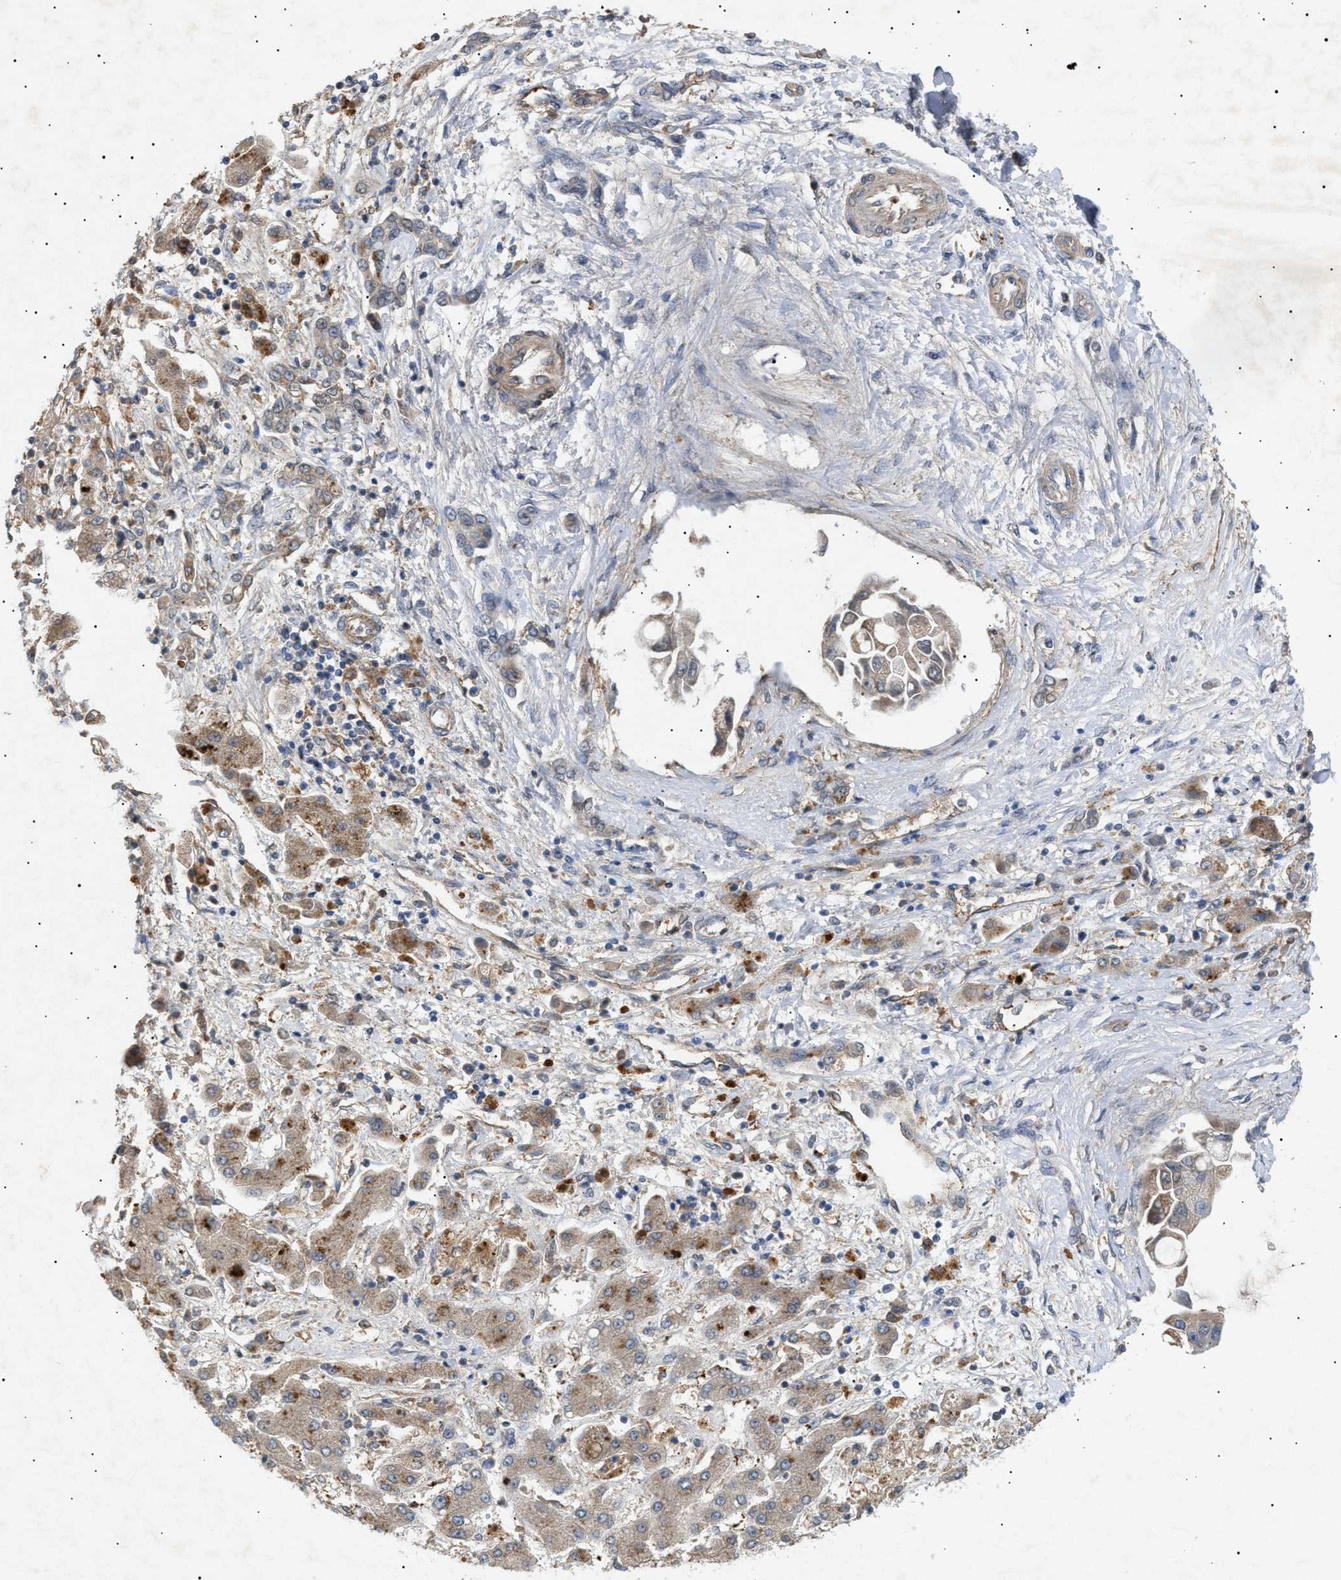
{"staining": {"intensity": "moderate", "quantity": "25%-75%", "location": "cytoplasmic/membranous"}, "tissue": "liver cancer", "cell_type": "Tumor cells", "image_type": "cancer", "snomed": [{"axis": "morphology", "description": "Cholangiocarcinoma"}, {"axis": "topography", "description": "Liver"}], "caption": "Immunohistochemical staining of liver cholangiocarcinoma shows moderate cytoplasmic/membranous protein expression in about 25%-75% of tumor cells. (DAB (3,3'-diaminobenzidine) IHC with brightfield microscopy, high magnification).", "gene": "SIRT5", "patient": {"sex": "male", "age": 50}}